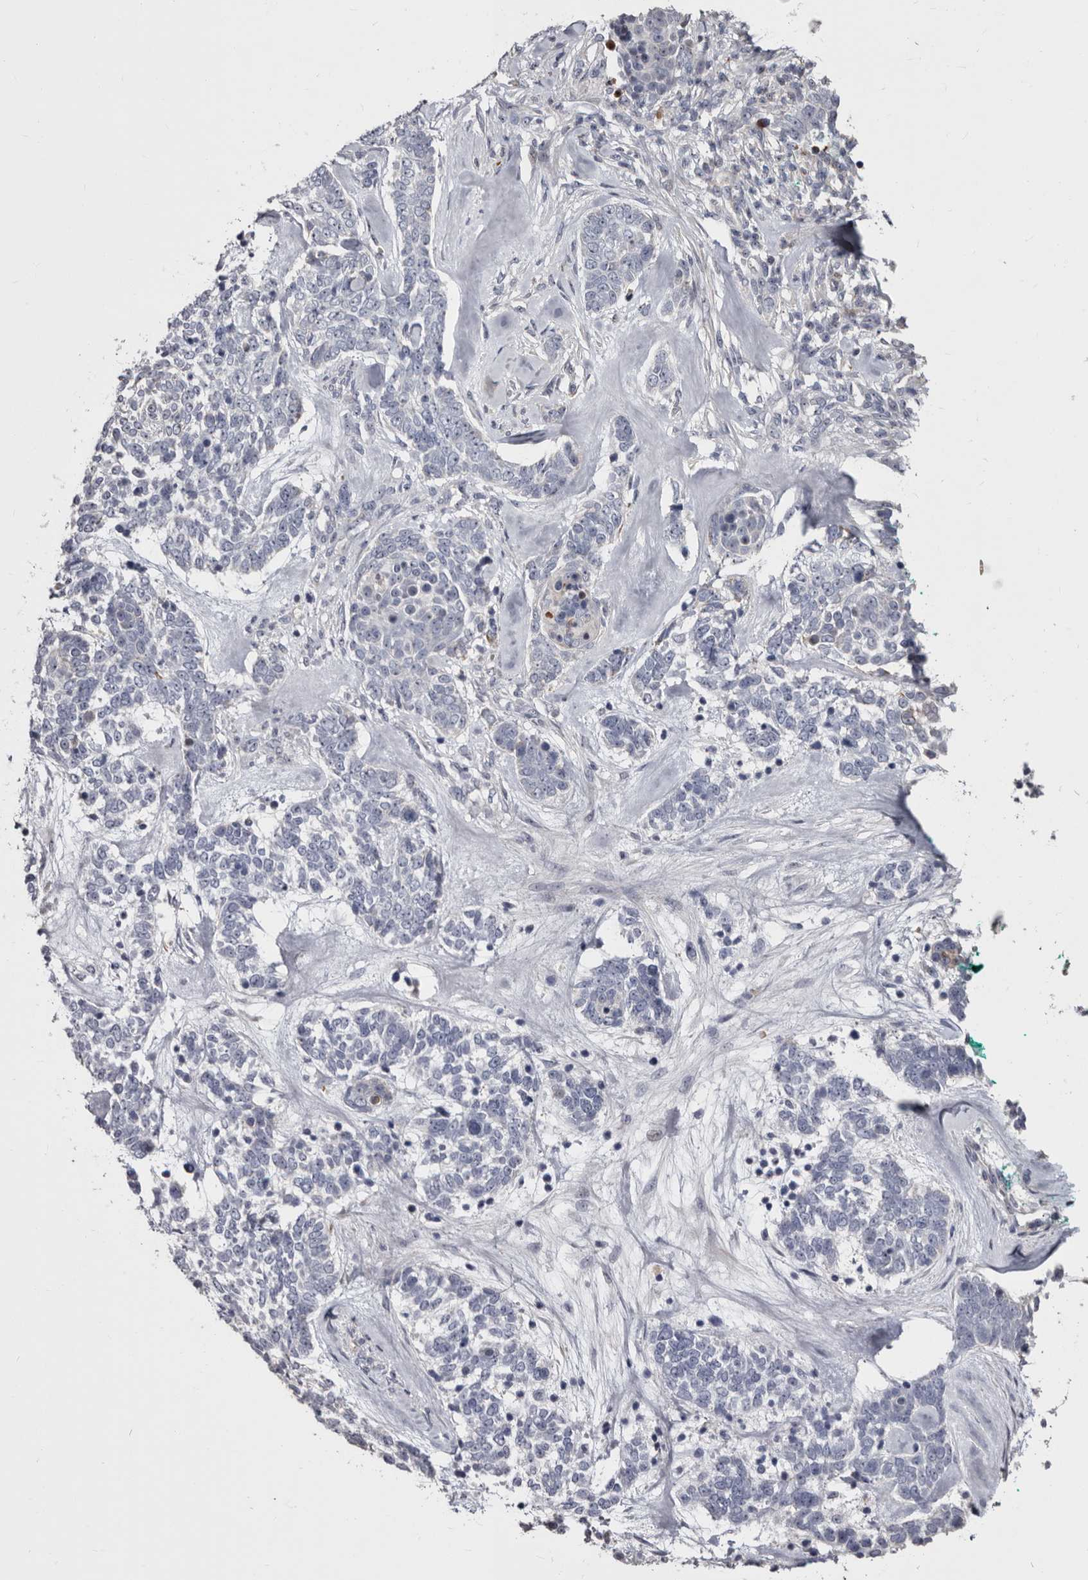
{"staining": {"intensity": "negative", "quantity": "none", "location": "none"}, "tissue": "skin cancer", "cell_type": "Tumor cells", "image_type": "cancer", "snomed": [{"axis": "morphology", "description": "Basal cell carcinoma"}, {"axis": "topography", "description": "Skin"}], "caption": "Immunohistochemical staining of basal cell carcinoma (skin) exhibits no significant expression in tumor cells. (Stains: DAB (3,3'-diaminobenzidine) immunohistochemistry (IHC) with hematoxylin counter stain, Microscopy: brightfield microscopy at high magnification).", "gene": "NUBPL", "patient": {"sex": "female", "age": 81}}